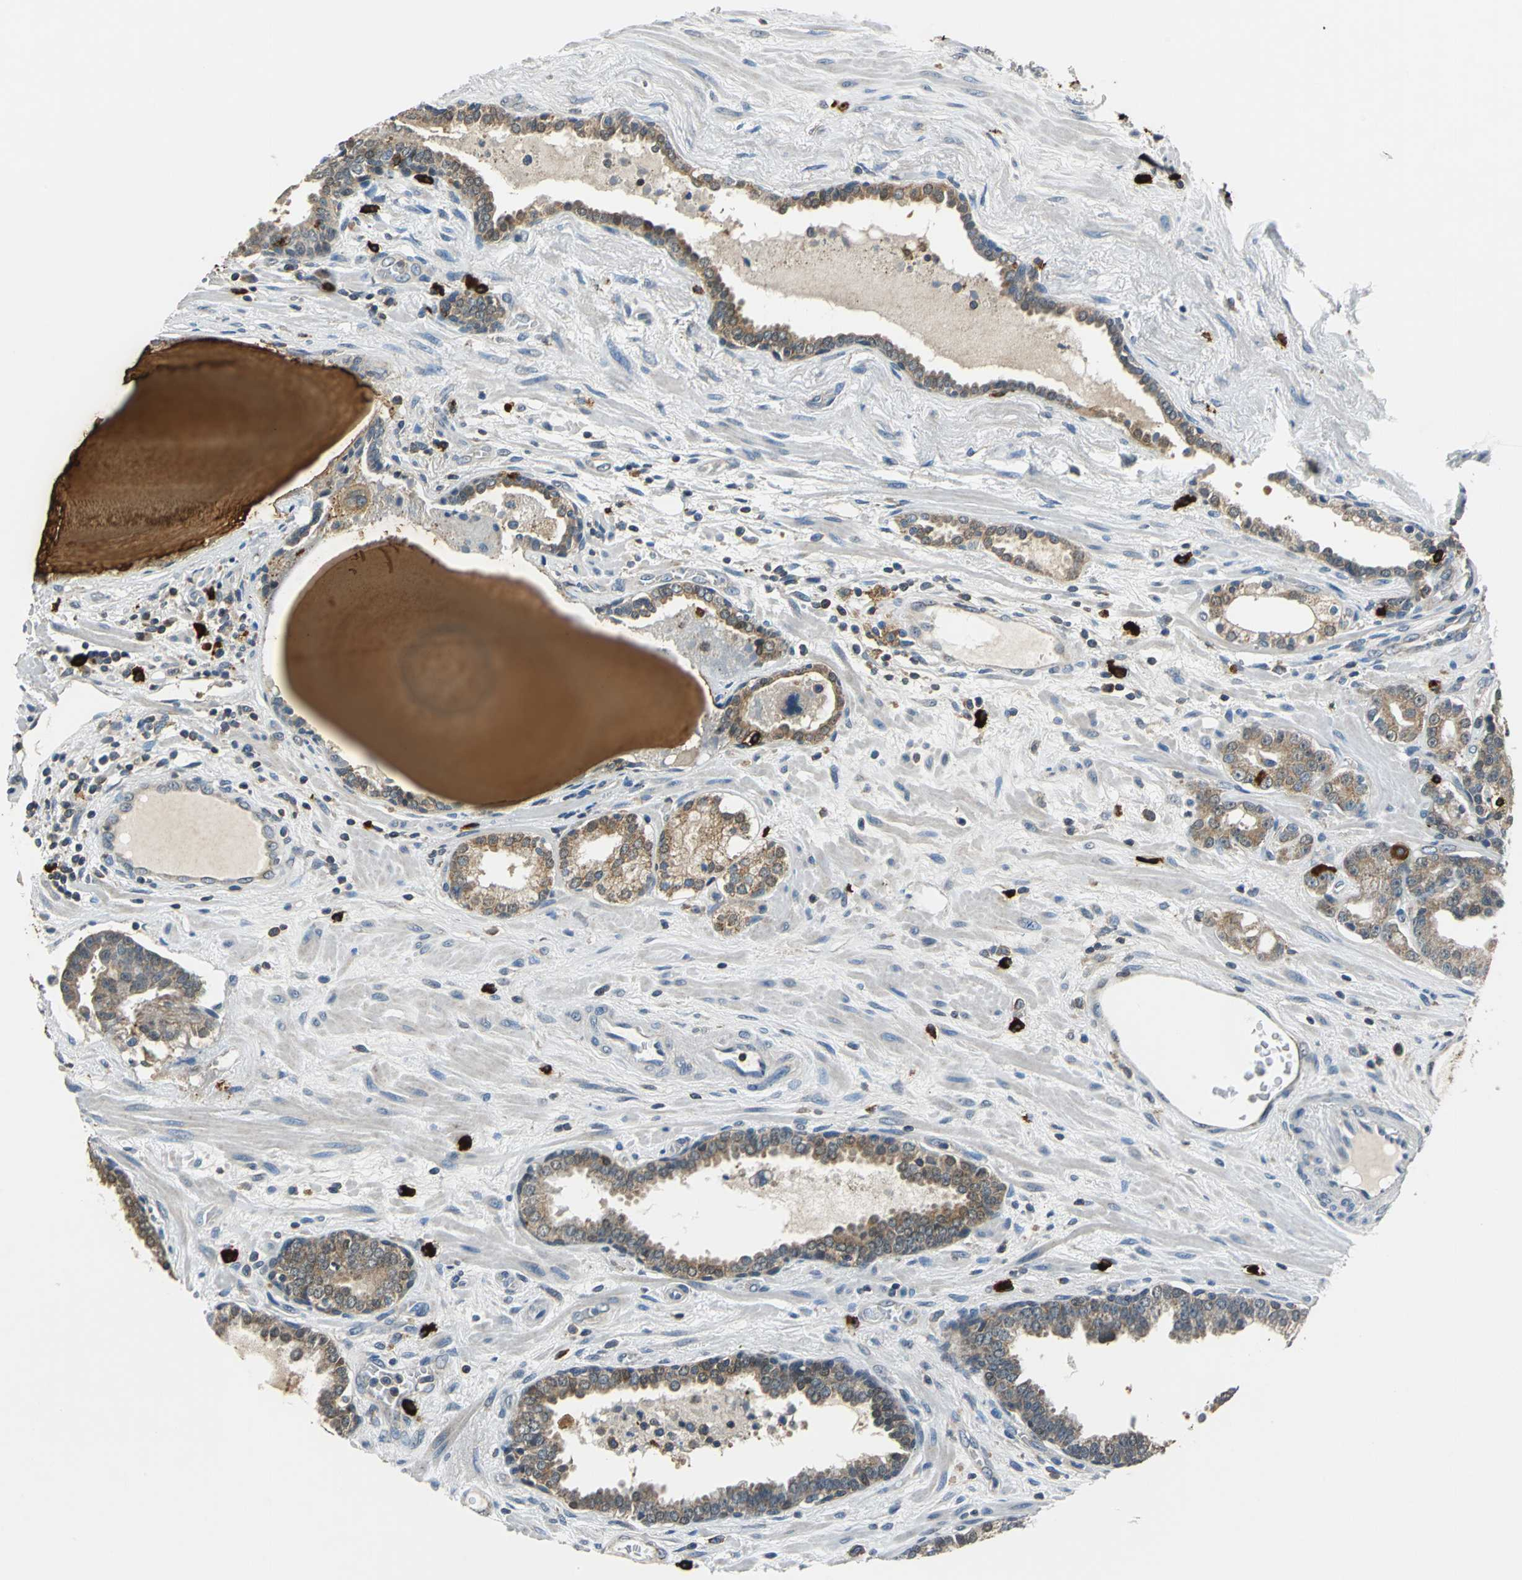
{"staining": {"intensity": "moderate", "quantity": ">75%", "location": "cytoplasmic/membranous"}, "tissue": "prostate cancer", "cell_type": "Tumor cells", "image_type": "cancer", "snomed": [{"axis": "morphology", "description": "Adenocarcinoma, Low grade"}, {"axis": "topography", "description": "Prostate"}], "caption": "Immunohistochemical staining of human low-grade adenocarcinoma (prostate) exhibits medium levels of moderate cytoplasmic/membranous positivity in about >75% of tumor cells.", "gene": "CPA3", "patient": {"sex": "male", "age": 63}}